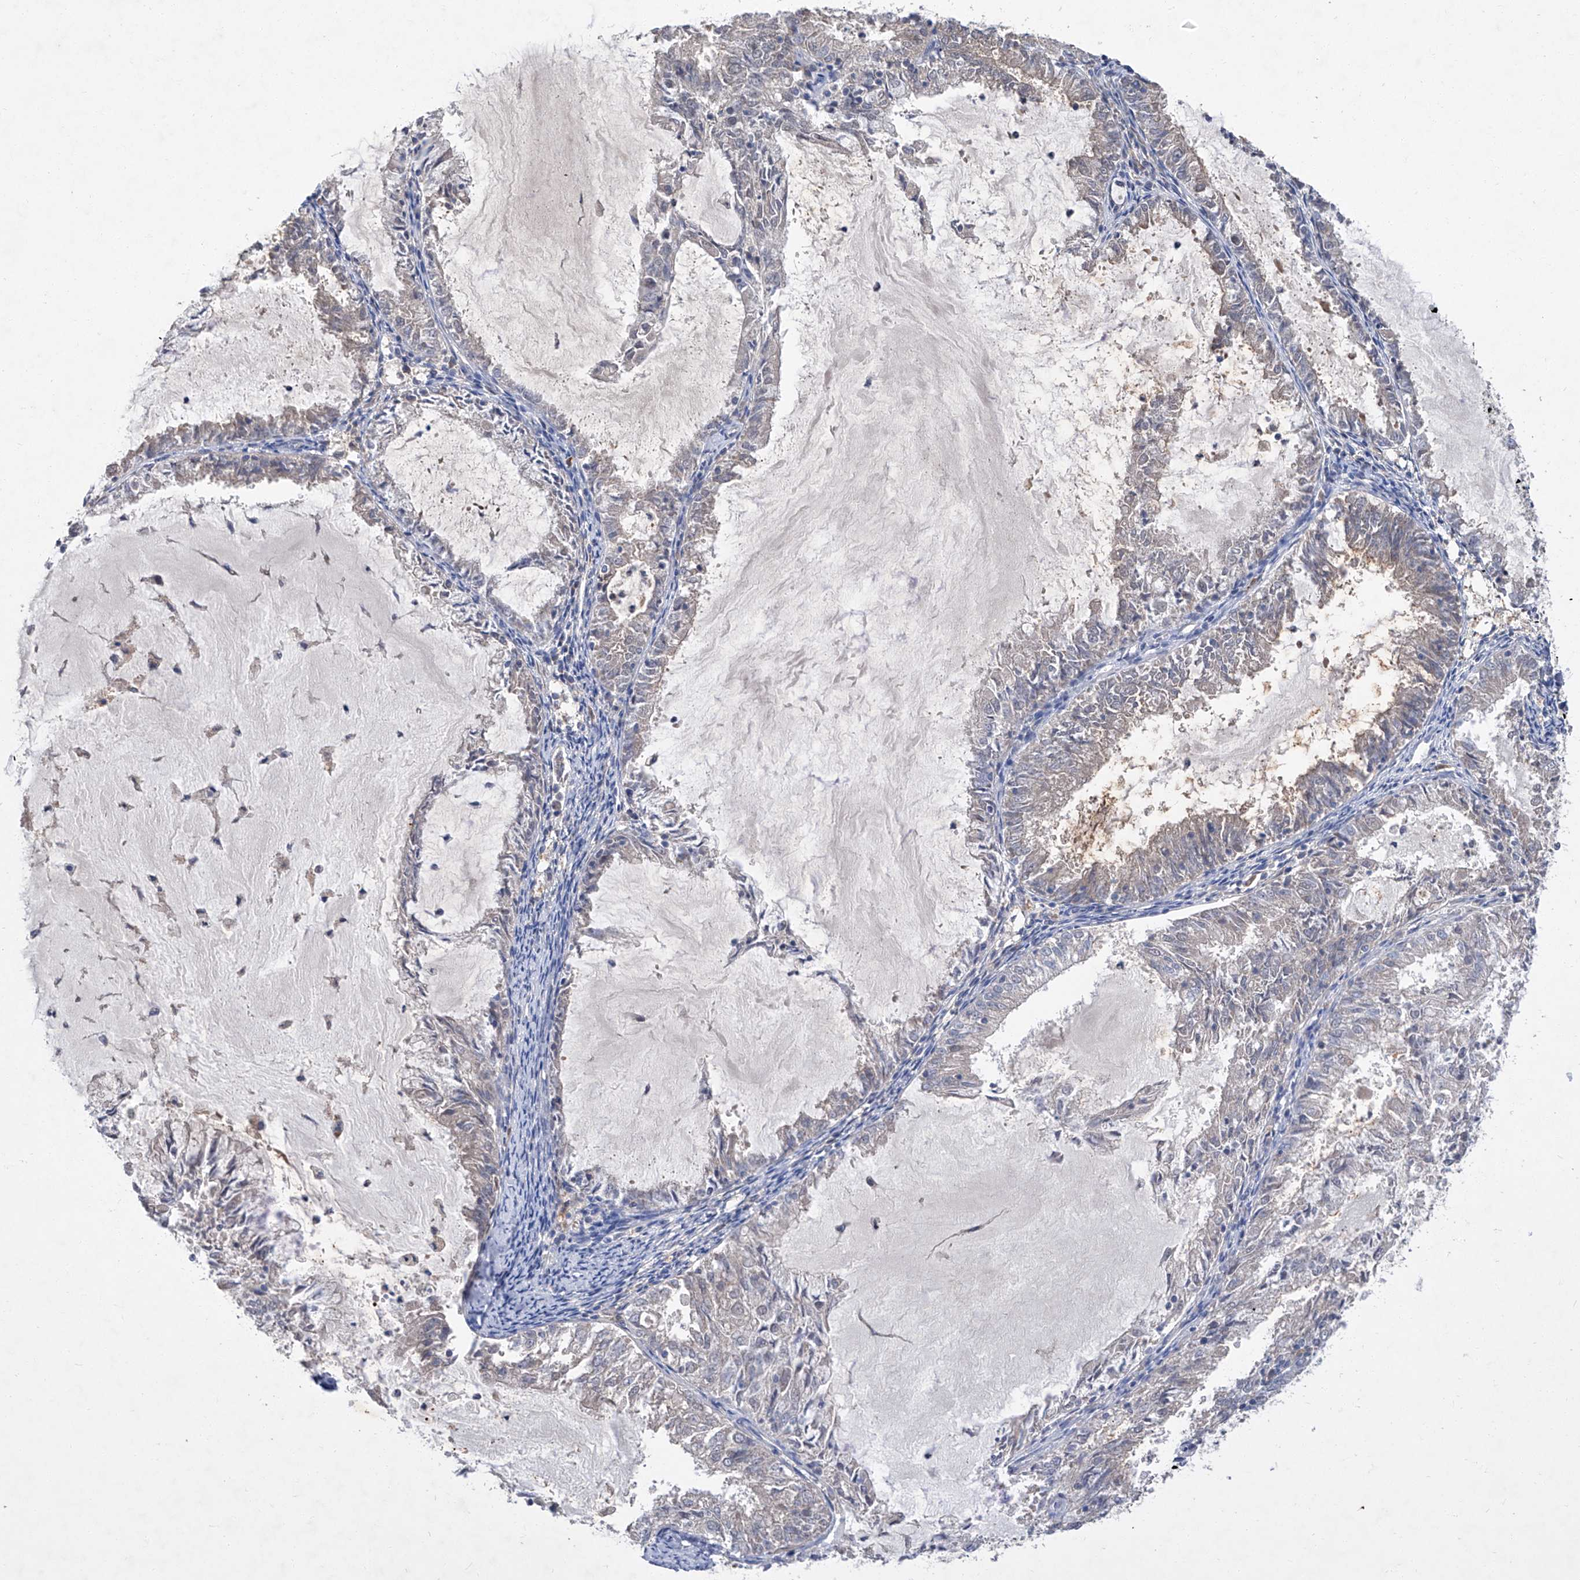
{"staining": {"intensity": "negative", "quantity": "none", "location": "none"}, "tissue": "endometrial cancer", "cell_type": "Tumor cells", "image_type": "cancer", "snomed": [{"axis": "morphology", "description": "Adenocarcinoma, NOS"}, {"axis": "topography", "description": "Endometrium"}], "caption": "Endometrial cancer (adenocarcinoma) was stained to show a protein in brown. There is no significant expression in tumor cells.", "gene": "SBK2", "patient": {"sex": "female", "age": 57}}